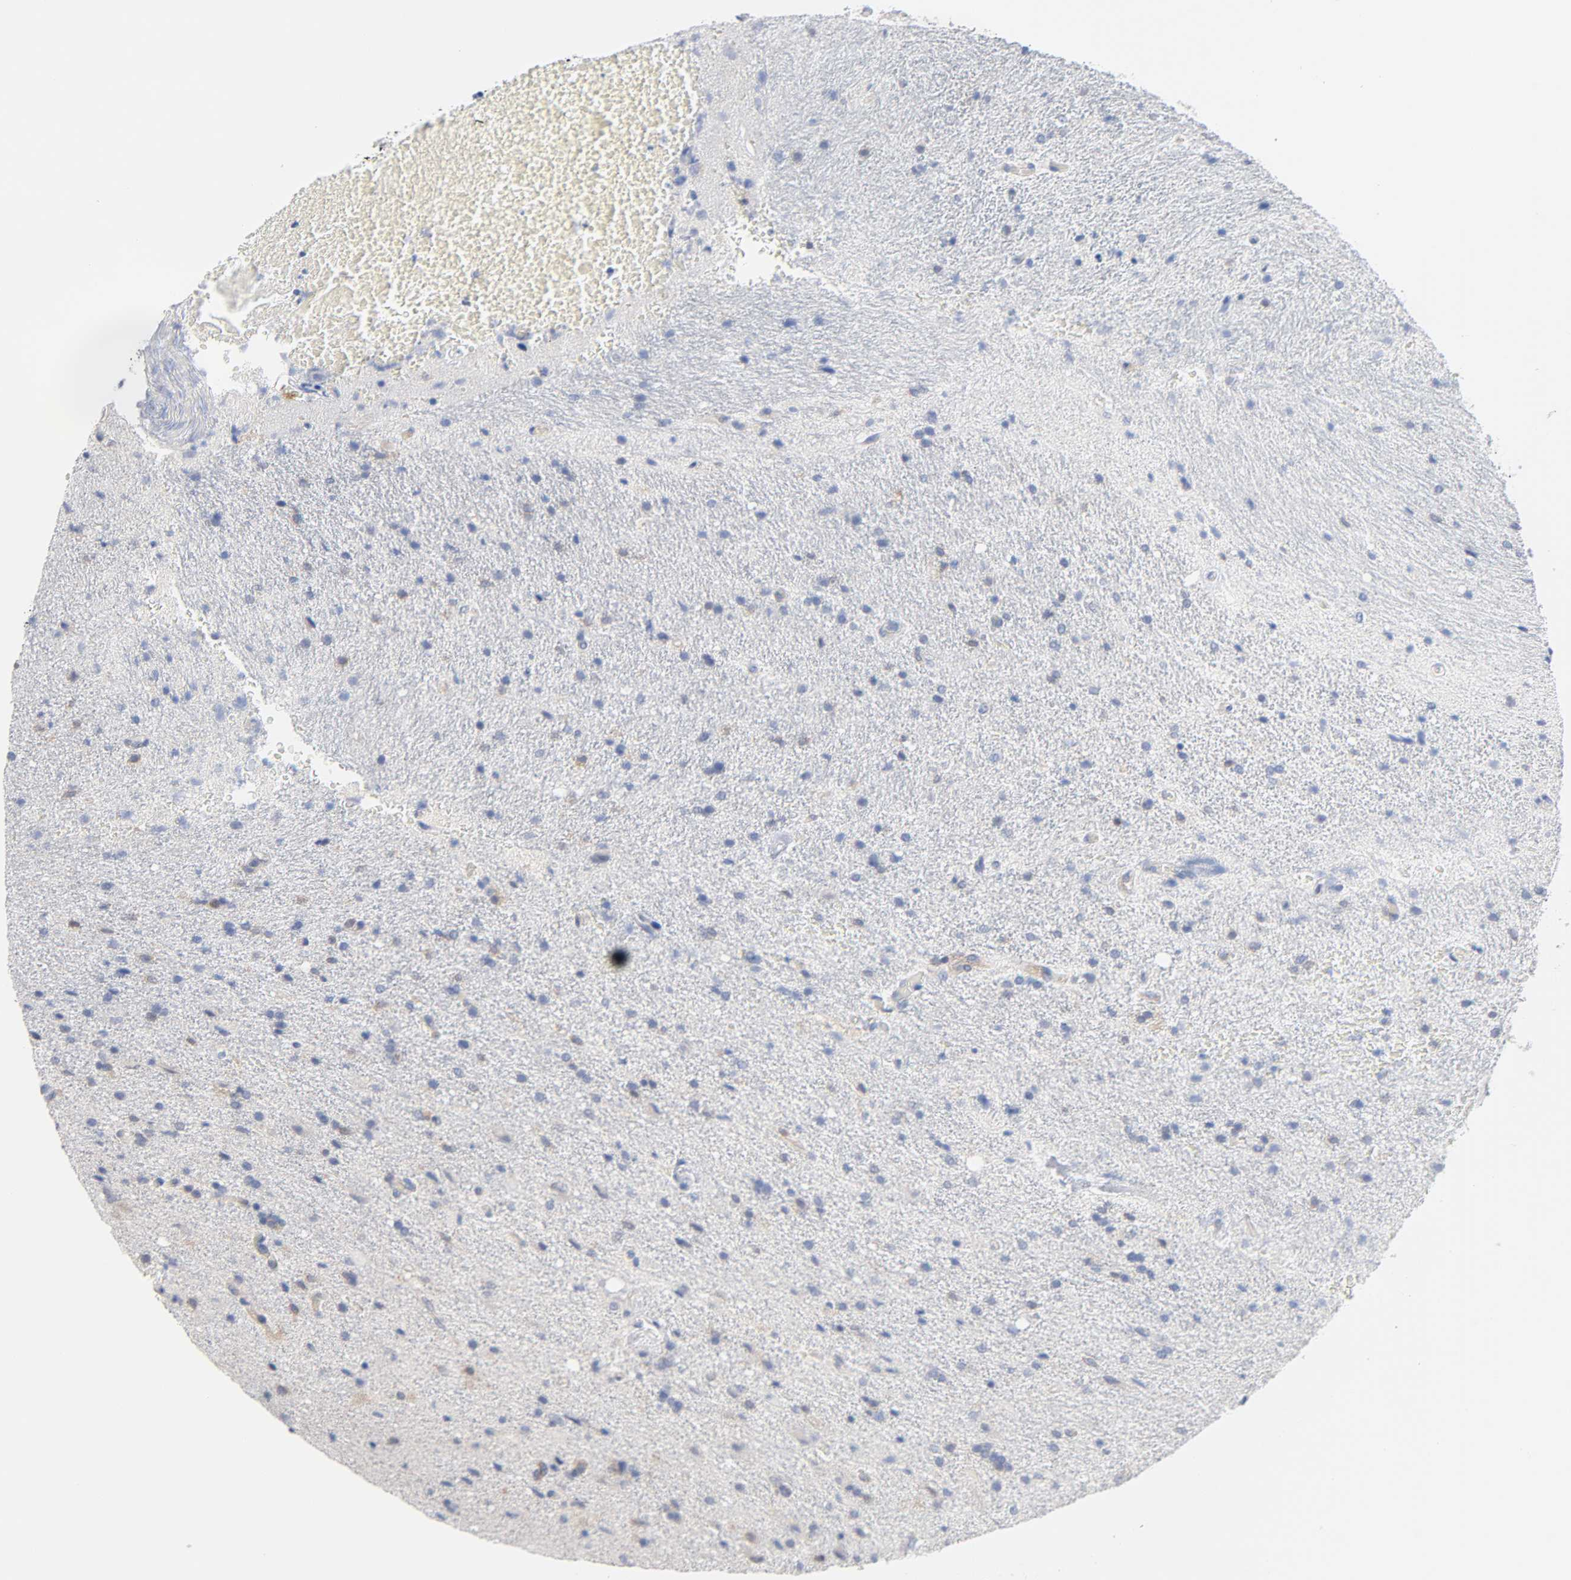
{"staining": {"intensity": "moderate", "quantity": "25%-75%", "location": "cytoplasmic/membranous"}, "tissue": "glioma", "cell_type": "Tumor cells", "image_type": "cancer", "snomed": [{"axis": "morphology", "description": "Normal tissue, NOS"}, {"axis": "morphology", "description": "Glioma, malignant, High grade"}, {"axis": "topography", "description": "Cerebral cortex"}], "caption": "Protein staining of glioma tissue exhibits moderate cytoplasmic/membranous staining in about 25%-75% of tumor cells.", "gene": "MALT1", "patient": {"sex": "male", "age": 56}}